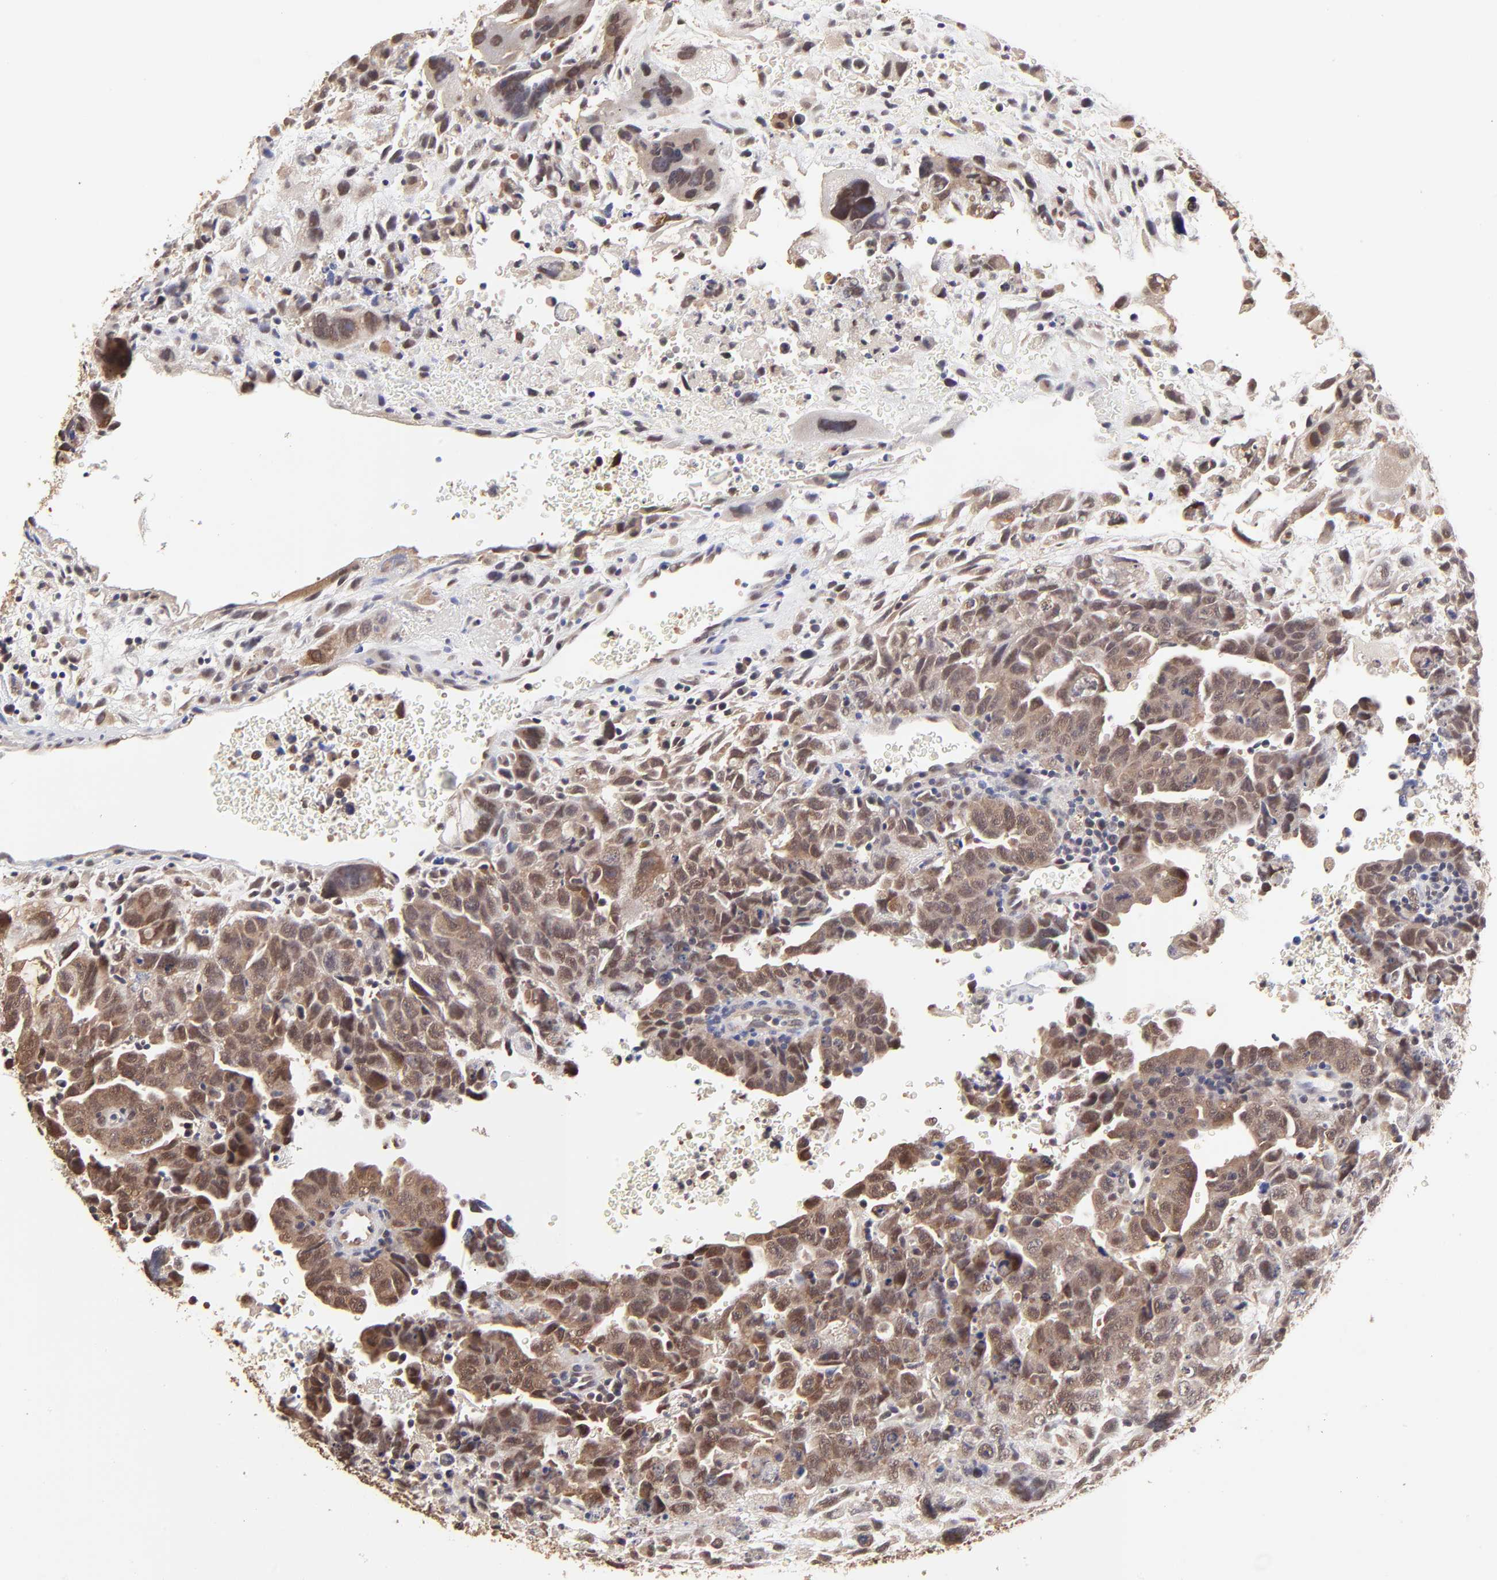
{"staining": {"intensity": "weak", "quantity": ">75%", "location": "cytoplasmic/membranous,nuclear"}, "tissue": "testis cancer", "cell_type": "Tumor cells", "image_type": "cancer", "snomed": [{"axis": "morphology", "description": "Carcinoma, Embryonal, NOS"}, {"axis": "topography", "description": "Testis"}], "caption": "Immunohistochemical staining of human testis embryonal carcinoma shows low levels of weak cytoplasmic/membranous and nuclear expression in about >75% of tumor cells.", "gene": "PSMC4", "patient": {"sex": "male", "age": 28}}